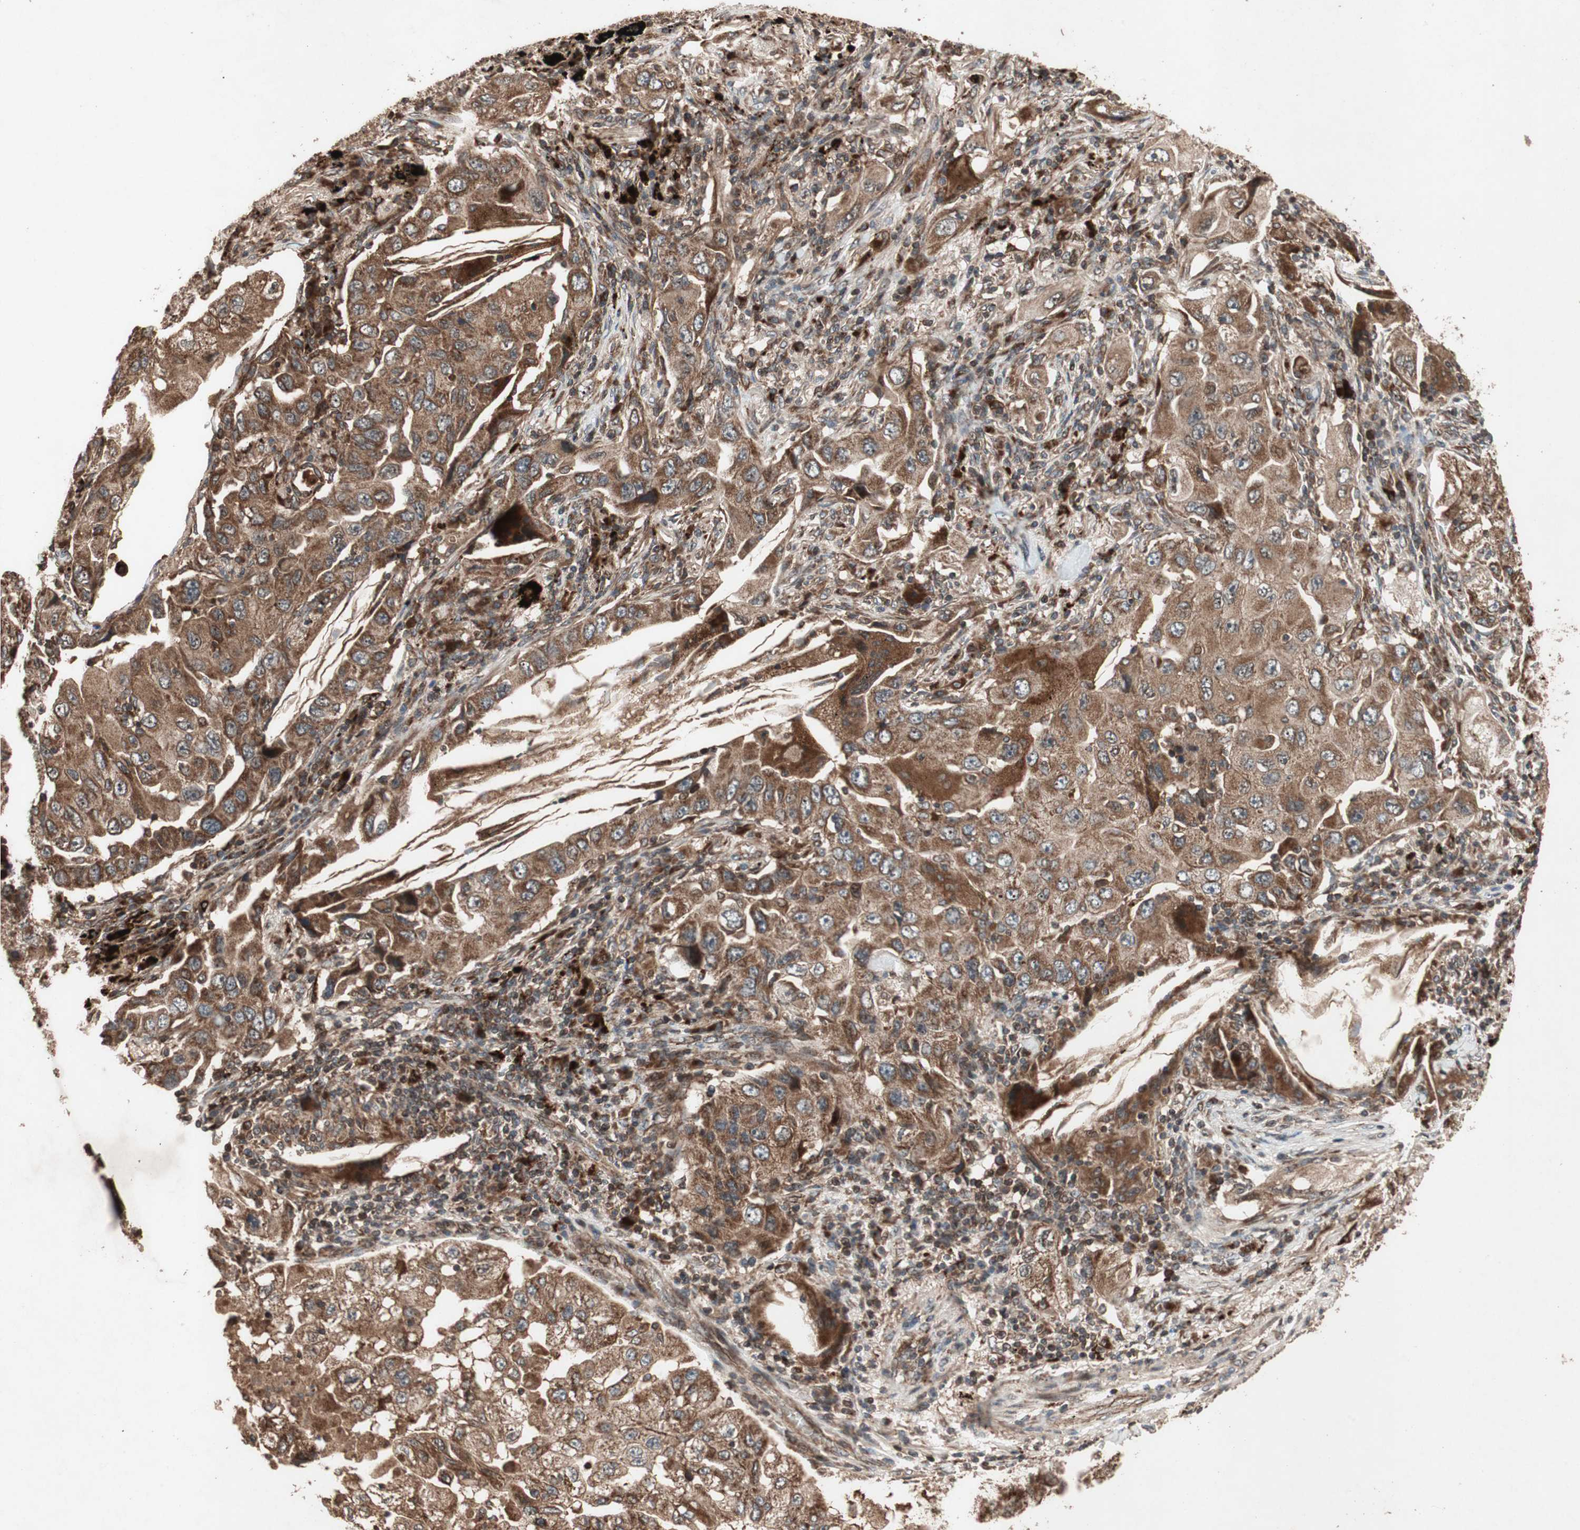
{"staining": {"intensity": "moderate", "quantity": ">75%", "location": "cytoplasmic/membranous"}, "tissue": "lung cancer", "cell_type": "Tumor cells", "image_type": "cancer", "snomed": [{"axis": "morphology", "description": "Adenocarcinoma, NOS"}, {"axis": "topography", "description": "Lung"}], "caption": "An immunohistochemistry photomicrograph of neoplastic tissue is shown. Protein staining in brown highlights moderate cytoplasmic/membranous positivity in lung adenocarcinoma within tumor cells.", "gene": "RAB1A", "patient": {"sex": "female", "age": 65}}